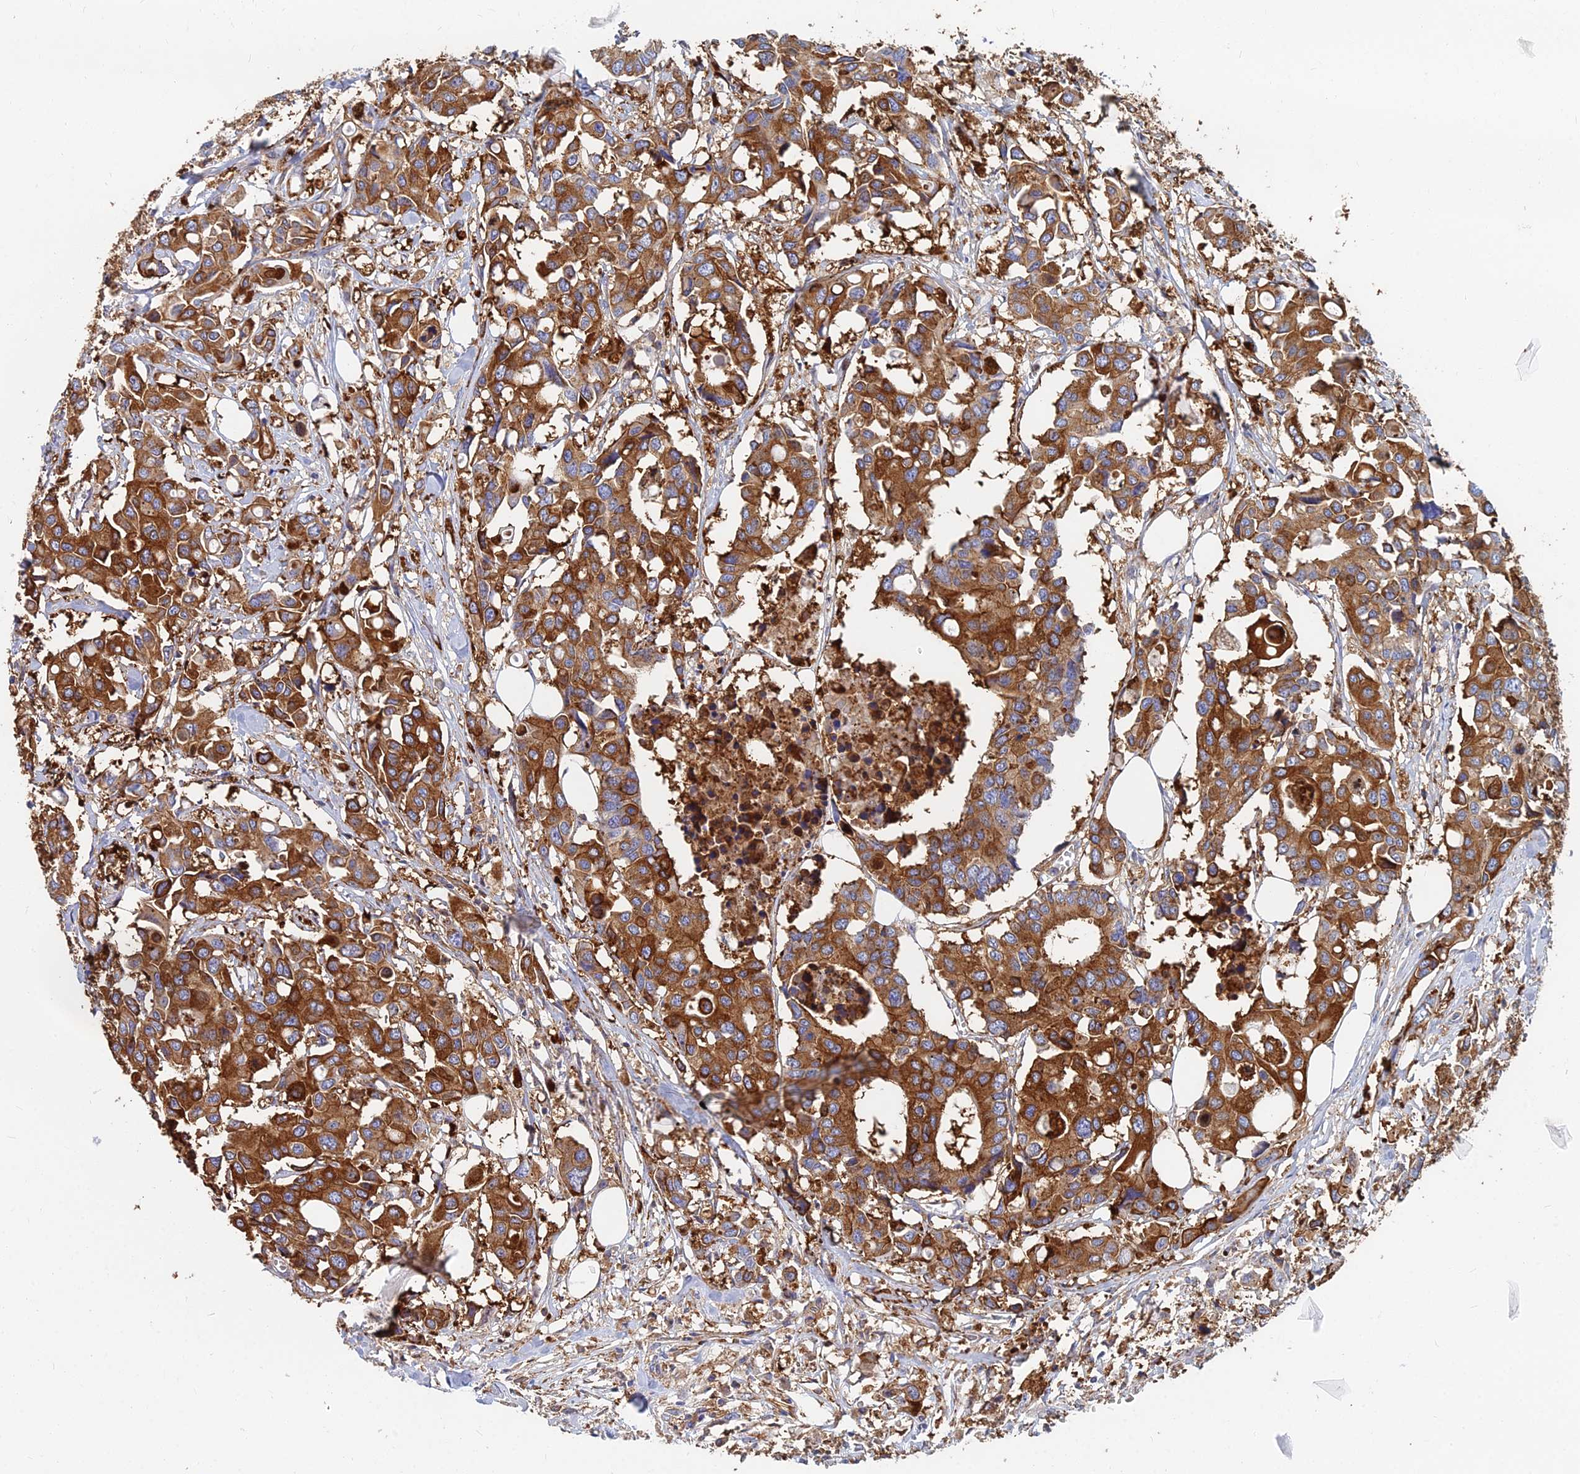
{"staining": {"intensity": "strong", "quantity": ">75%", "location": "cytoplasmic/membranous"}, "tissue": "colorectal cancer", "cell_type": "Tumor cells", "image_type": "cancer", "snomed": [{"axis": "morphology", "description": "Adenocarcinoma, NOS"}, {"axis": "topography", "description": "Colon"}], "caption": "The histopathology image reveals staining of colorectal adenocarcinoma, revealing strong cytoplasmic/membranous protein staining (brown color) within tumor cells.", "gene": "GPR42", "patient": {"sex": "male", "age": 77}}